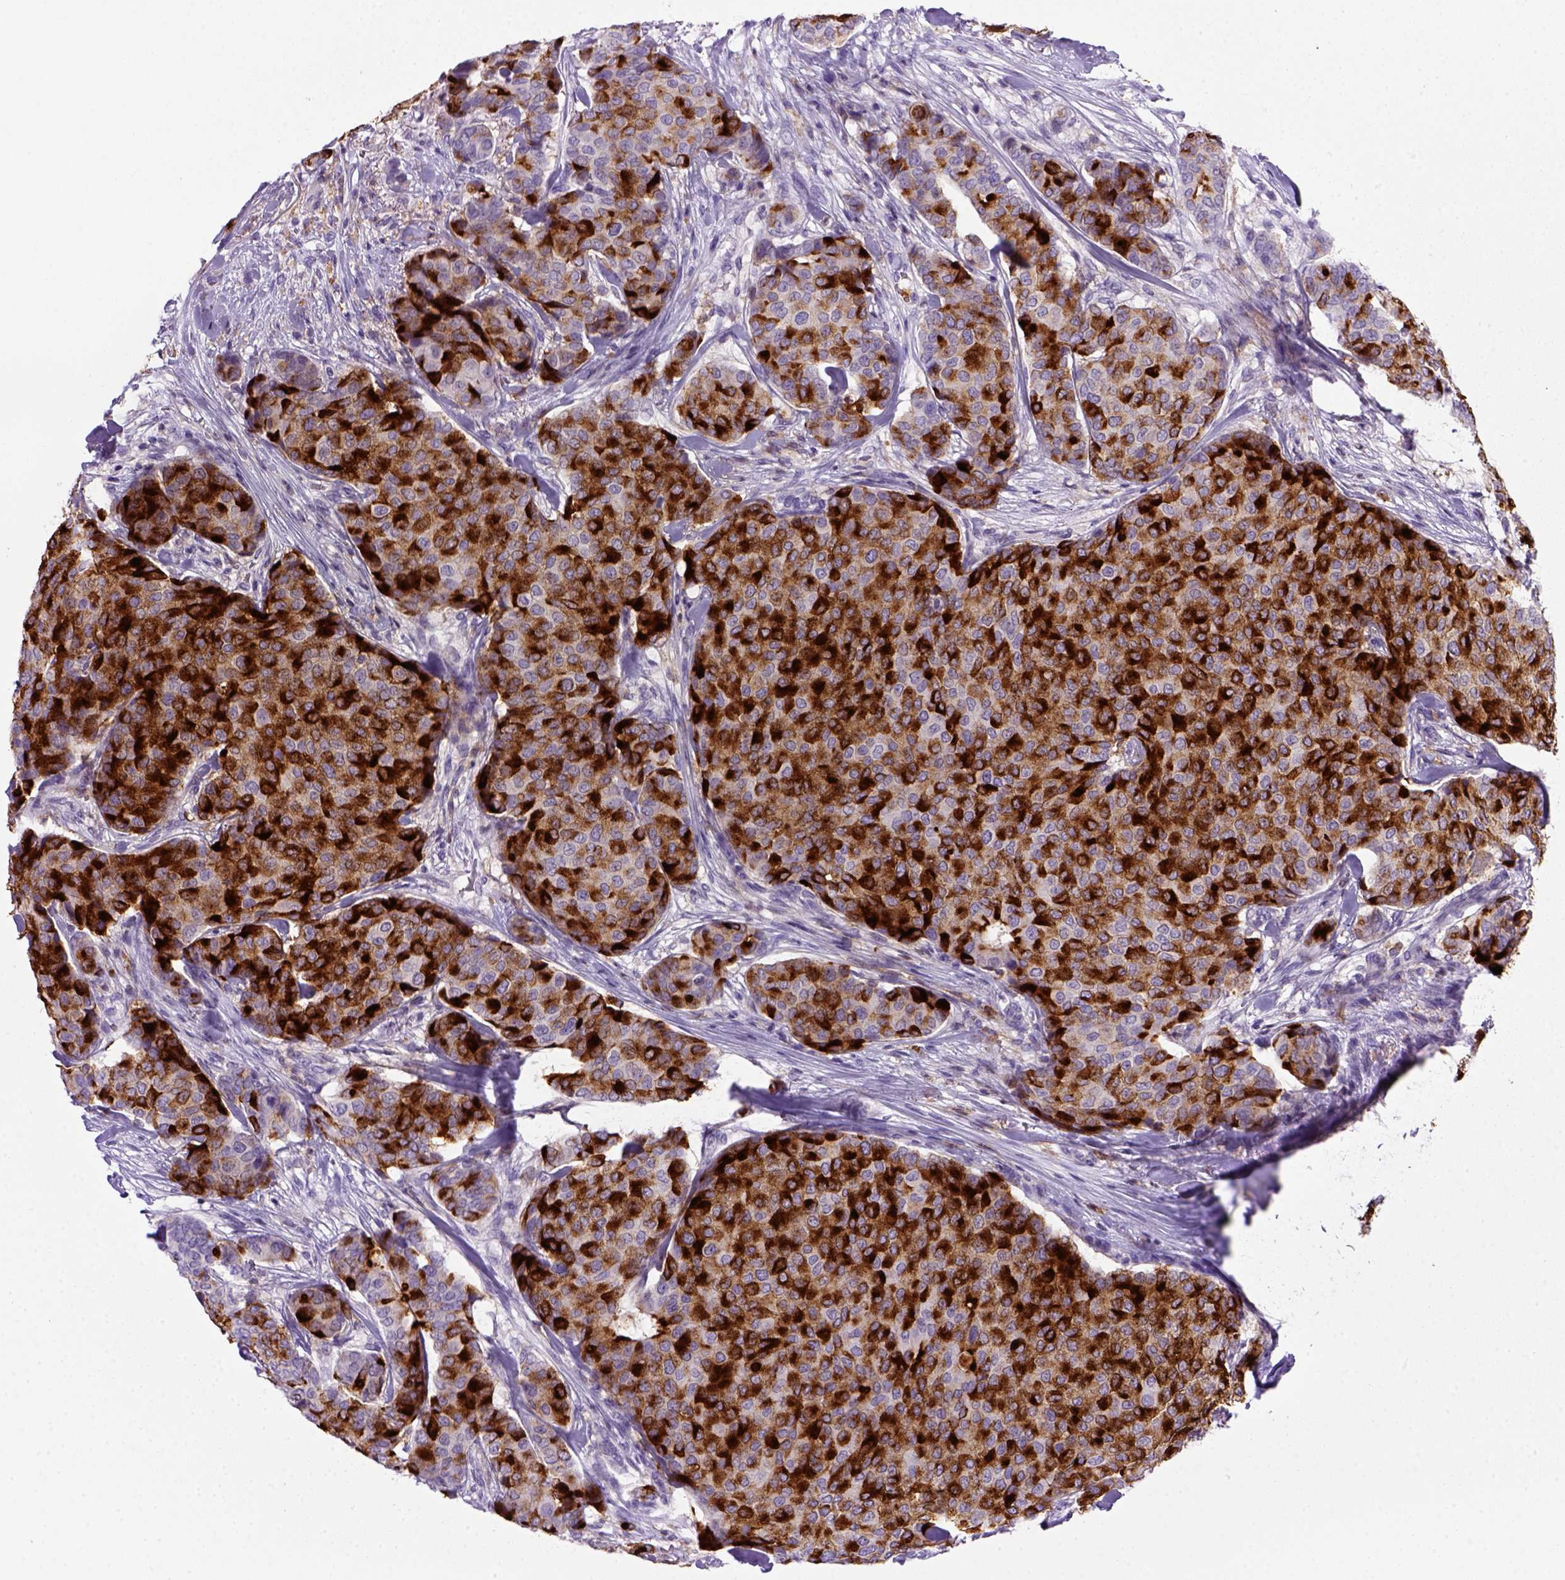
{"staining": {"intensity": "strong", "quantity": ">75%", "location": "cytoplasmic/membranous"}, "tissue": "breast cancer", "cell_type": "Tumor cells", "image_type": "cancer", "snomed": [{"axis": "morphology", "description": "Duct carcinoma"}, {"axis": "topography", "description": "Breast"}], "caption": "This photomicrograph demonstrates immunohistochemistry (IHC) staining of human breast cancer (infiltrating ductal carcinoma), with high strong cytoplasmic/membranous staining in approximately >75% of tumor cells.", "gene": "CD14", "patient": {"sex": "female", "age": 75}}